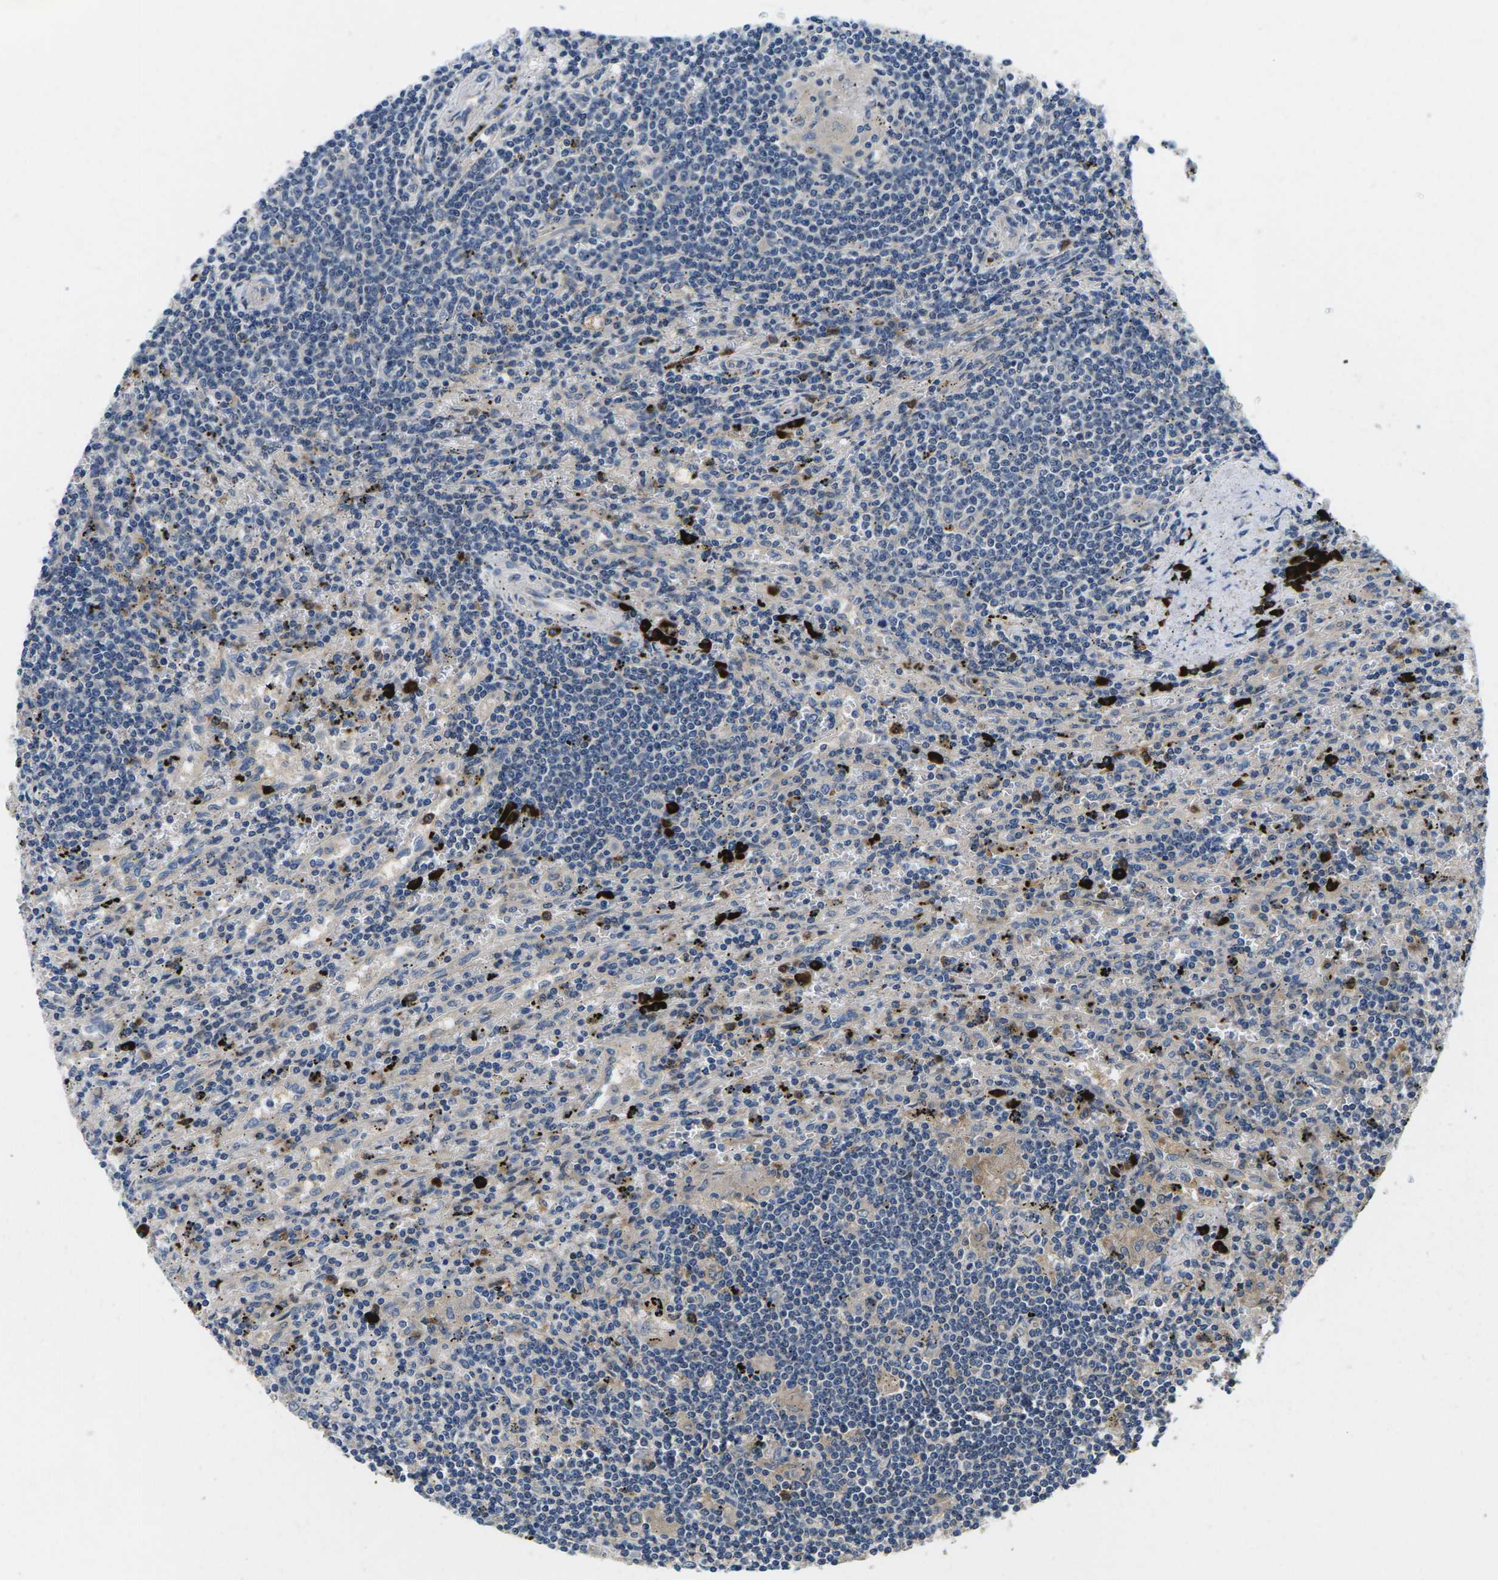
{"staining": {"intensity": "negative", "quantity": "none", "location": "none"}, "tissue": "lymphoma", "cell_type": "Tumor cells", "image_type": "cancer", "snomed": [{"axis": "morphology", "description": "Malignant lymphoma, non-Hodgkin's type, Low grade"}, {"axis": "topography", "description": "Spleen"}], "caption": "Micrograph shows no significant protein positivity in tumor cells of lymphoma. Nuclei are stained in blue.", "gene": "PLCE1", "patient": {"sex": "male", "age": 76}}